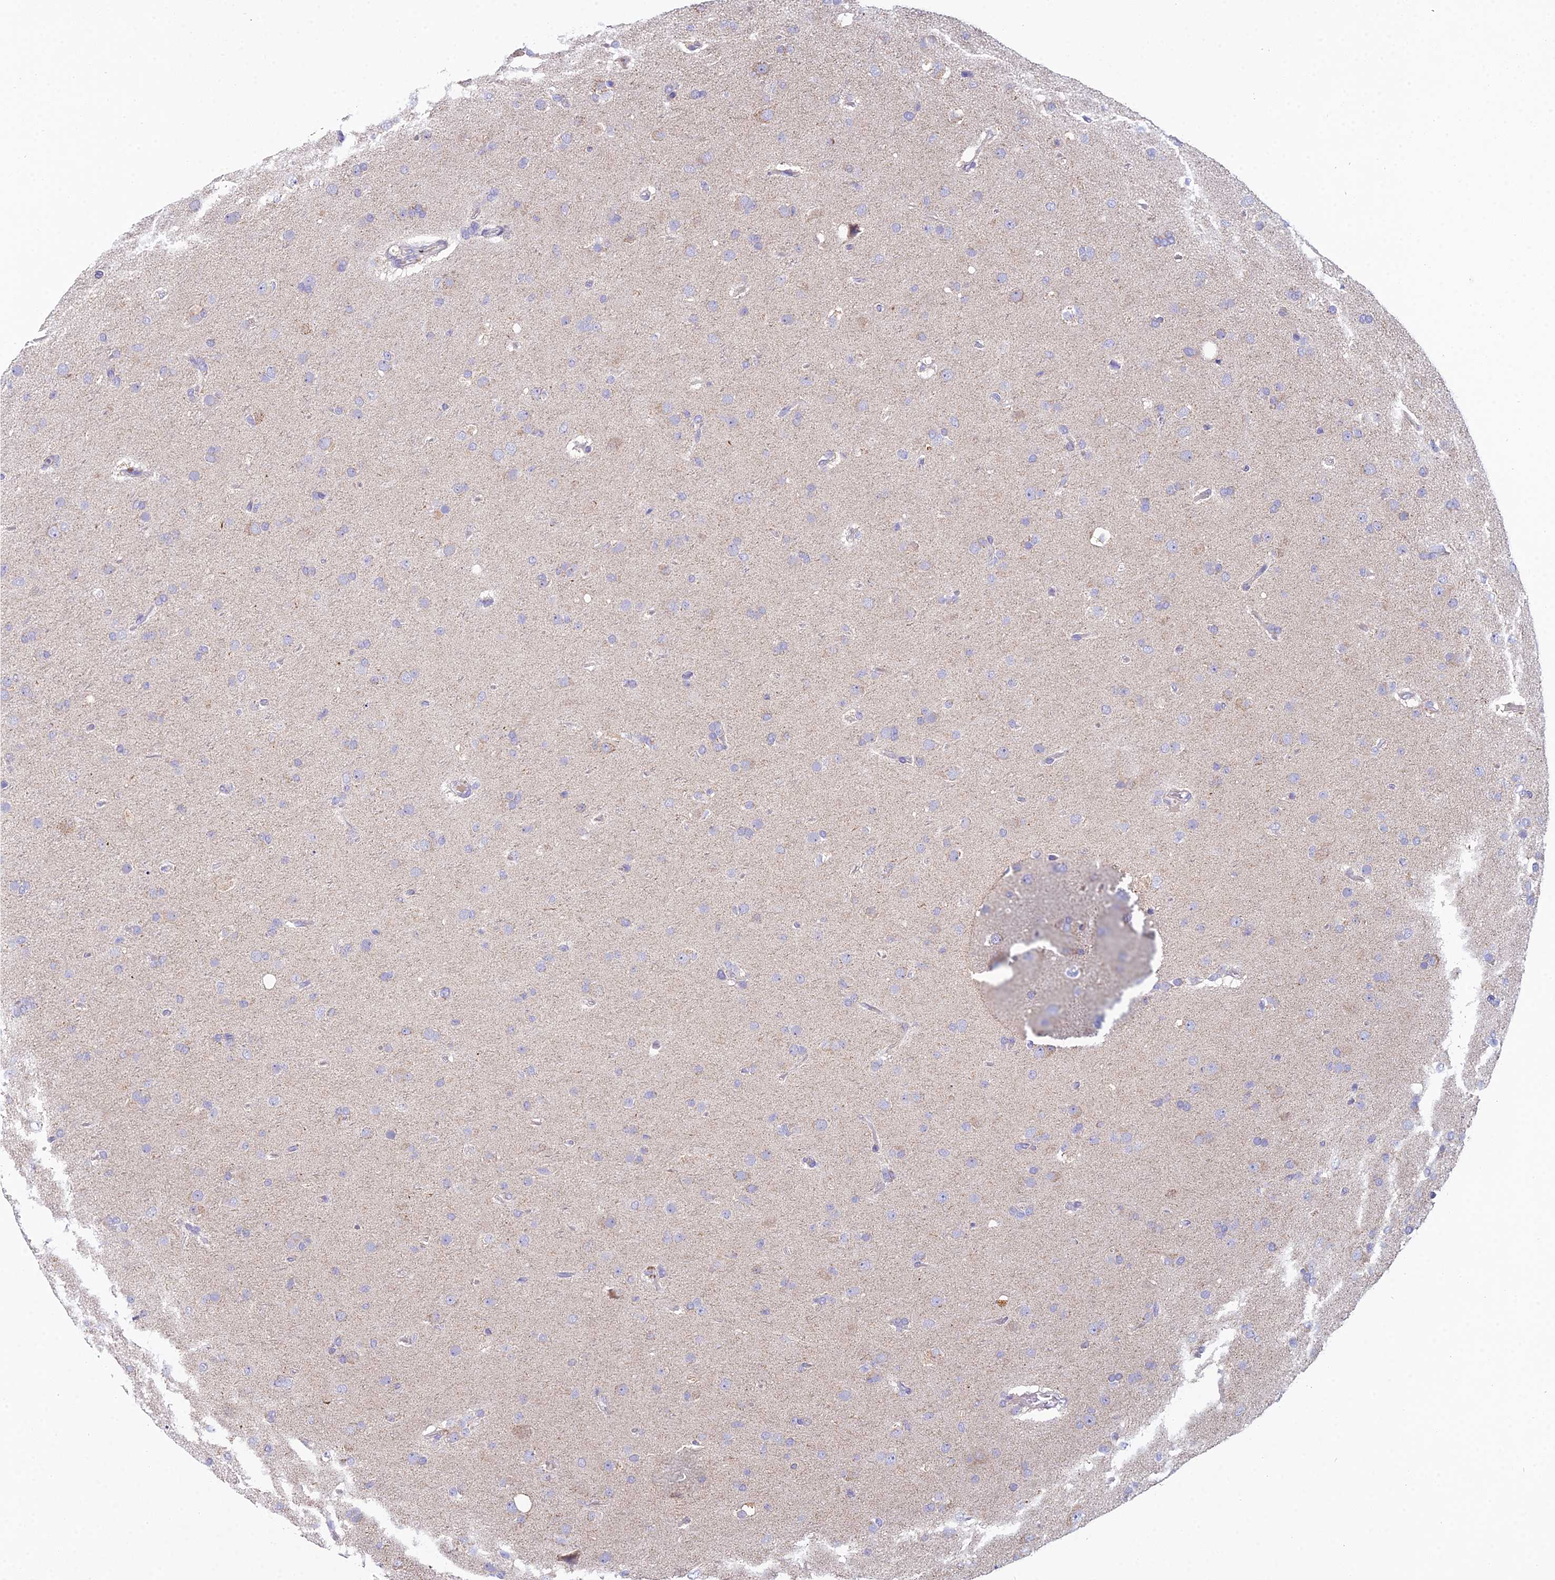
{"staining": {"intensity": "negative", "quantity": "none", "location": "none"}, "tissue": "glioma", "cell_type": "Tumor cells", "image_type": "cancer", "snomed": [{"axis": "morphology", "description": "Glioma, malignant, Low grade"}, {"axis": "topography", "description": "Brain"}], "caption": "Immunohistochemistry (IHC) of malignant glioma (low-grade) reveals no positivity in tumor cells.", "gene": "CFAP206", "patient": {"sex": "male", "age": 65}}